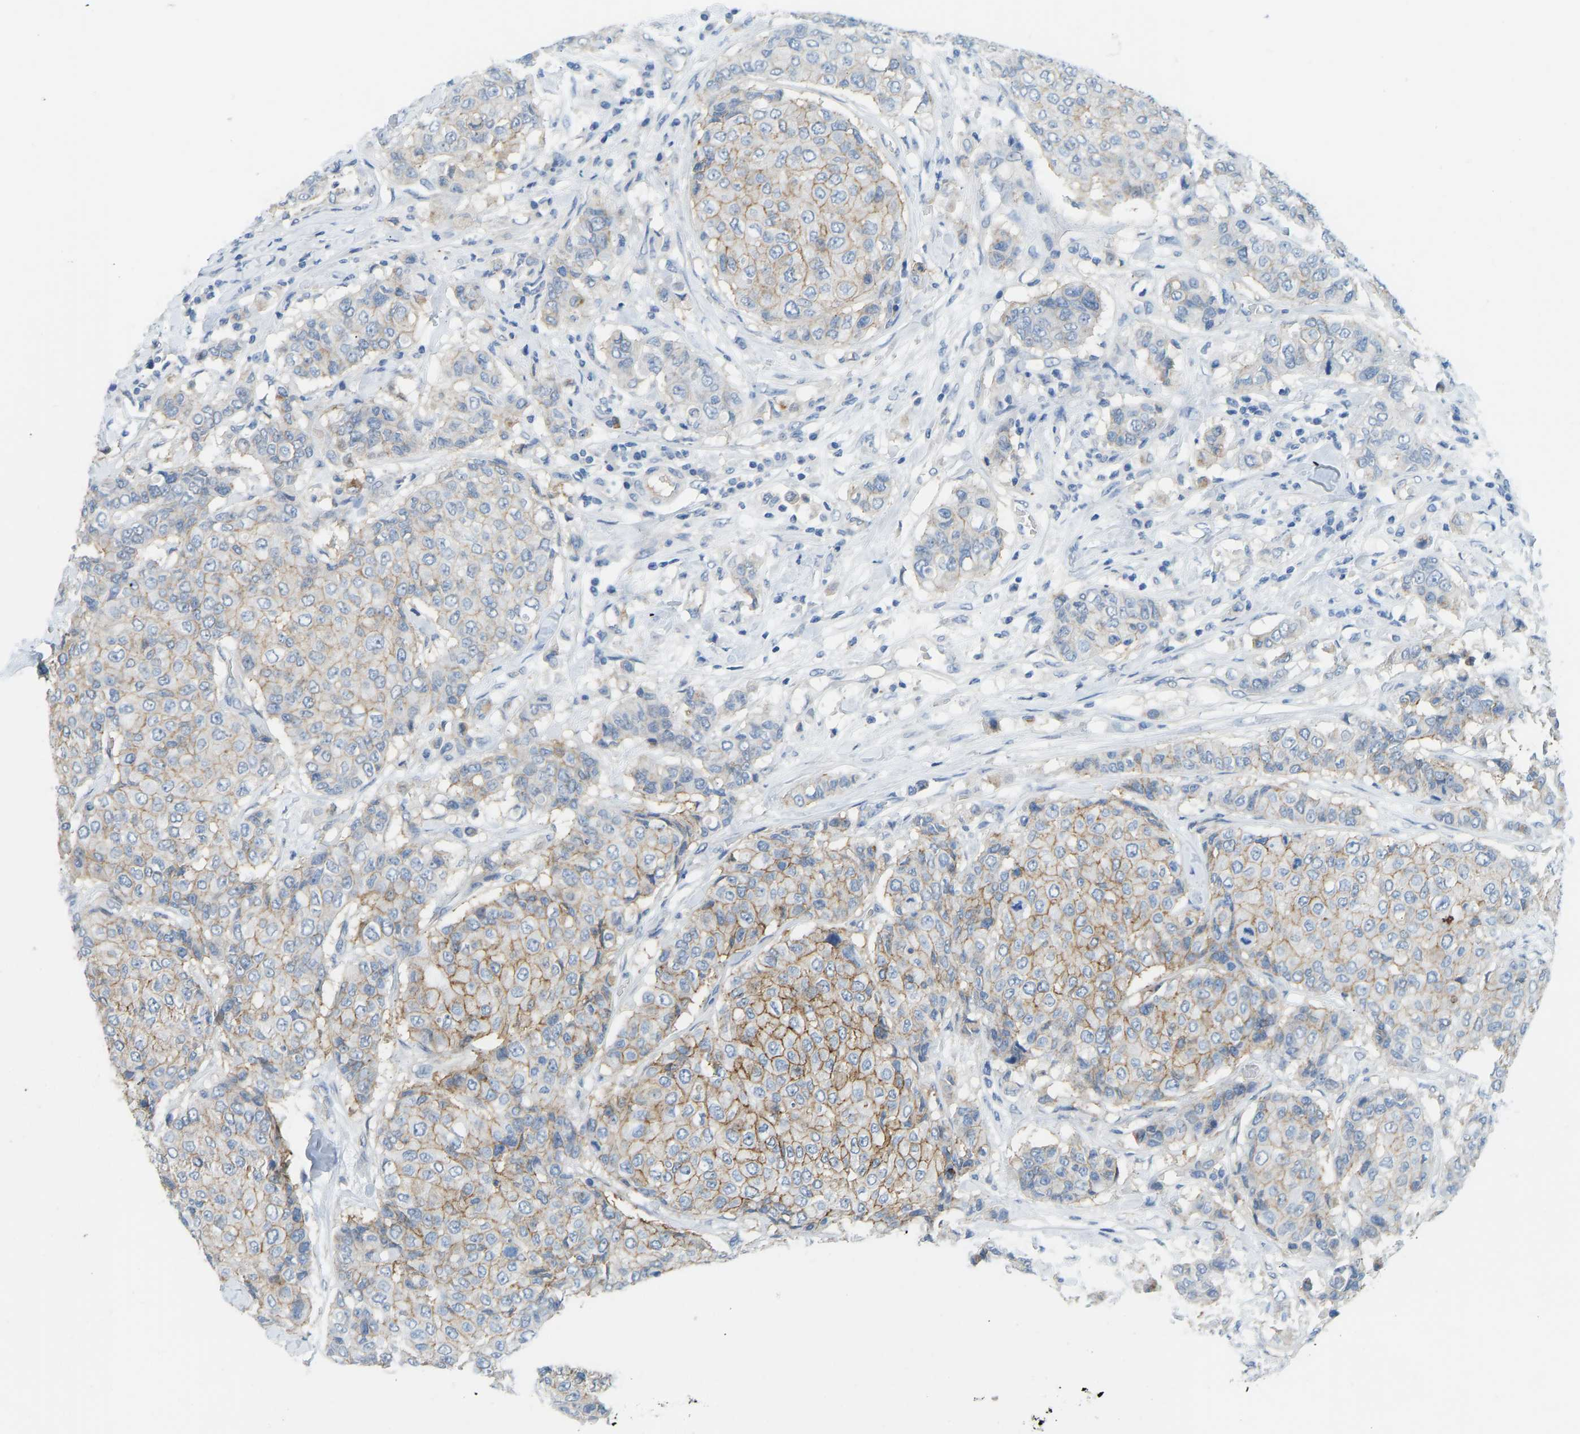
{"staining": {"intensity": "moderate", "quantity": "<25%", "location": "cytoplasmic/membranous"}, "tissue": "breast cancer", "cell_type": "Tumor cells", "image_type": "cancer", "snomed": [{"axis": "morphology", "description": "Duct carcinoma"}, {"axis": "topography", "description": "Breast"}], "caption": "DAB (3,3'-diaminobenzidine) immunohistochemical staining of human breast cancer shows moderate cytoplasmic/membranous protein staining in approximately <25% of tumor cells.", "gene": "ATP1A1", "patient": {"sex": "female", "age": 27}}